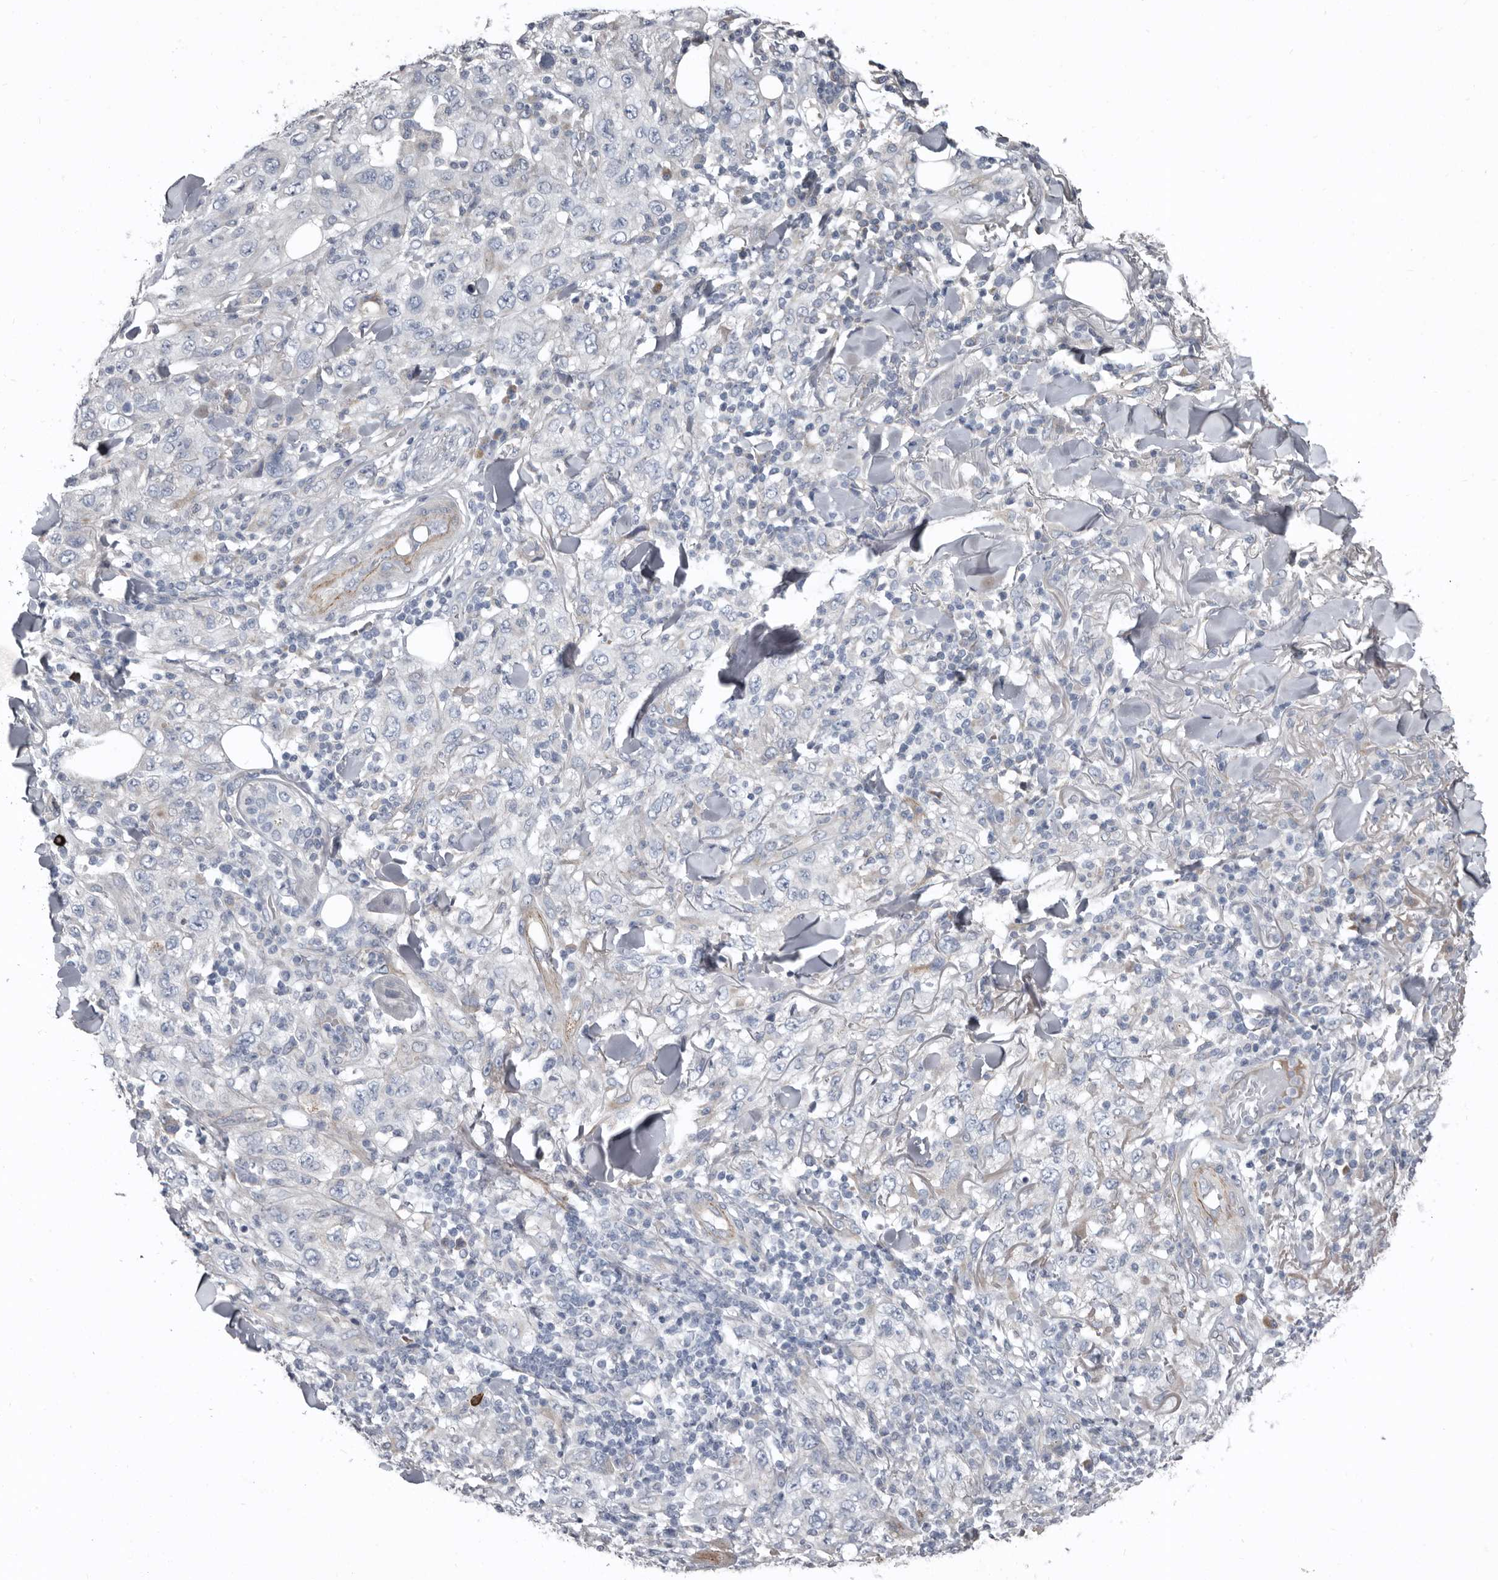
{"staining": {"intensity": "negative", "quantity": "none", "location": "none"}, "tissue": "skin cancer", "cell_type": "Tumor cells", "image_type": "cancer", "snomed": [{"axis": "morphology", "description": "Squamous cell carcinoma, NOS"}, {"axis": "topography", "description": "Skin"}], "caption": "A photomicrograph of skin cancer (squamous cell carcinoma) stained for a protein shows no brown staining in tumor cells.", "gene": "ZNF114", "patient": {"sex": "female", "age": 88}}